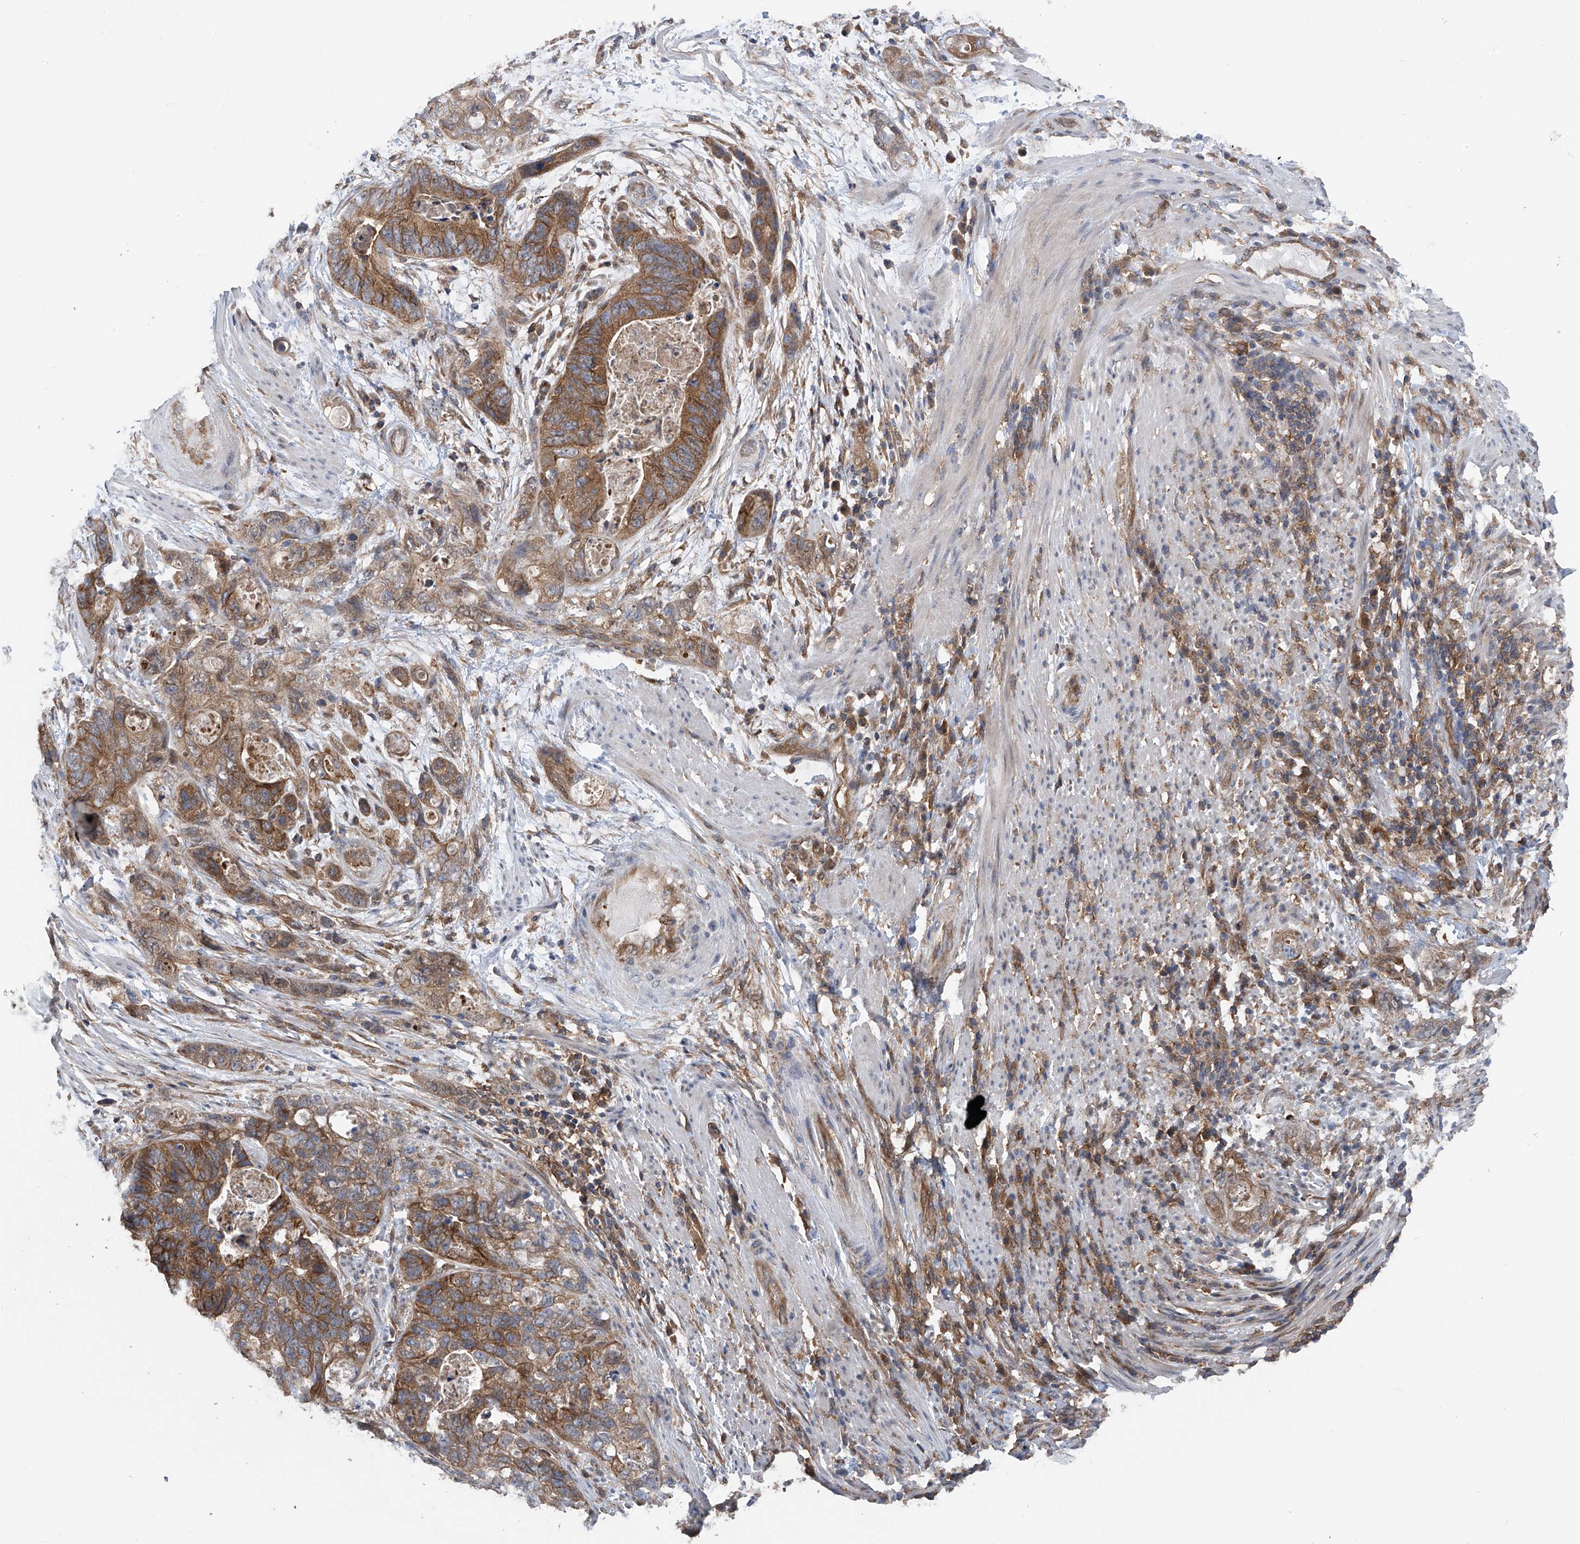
{"staining": {"intensity": "moderate", "quantity": ">75%", "location": "cytoplasmic/membranous"}, "tissue": "stomach cancer", "cell_type": "Tumor cells", "image_type": "cancer", "snomed": [{"axis": "morphology", "description": "Adenocarcinoma, NOS"}, {"axis": "topography", "description": "Stomach"}], "caption": "Stomach cancer (adenocarcinoma) tissue exhibits moderate cytoplasmic/membranous expression in approximately >75% of tumor cells", "gene": "CHPF", "patient": {"sex": "female", "age": 89}}